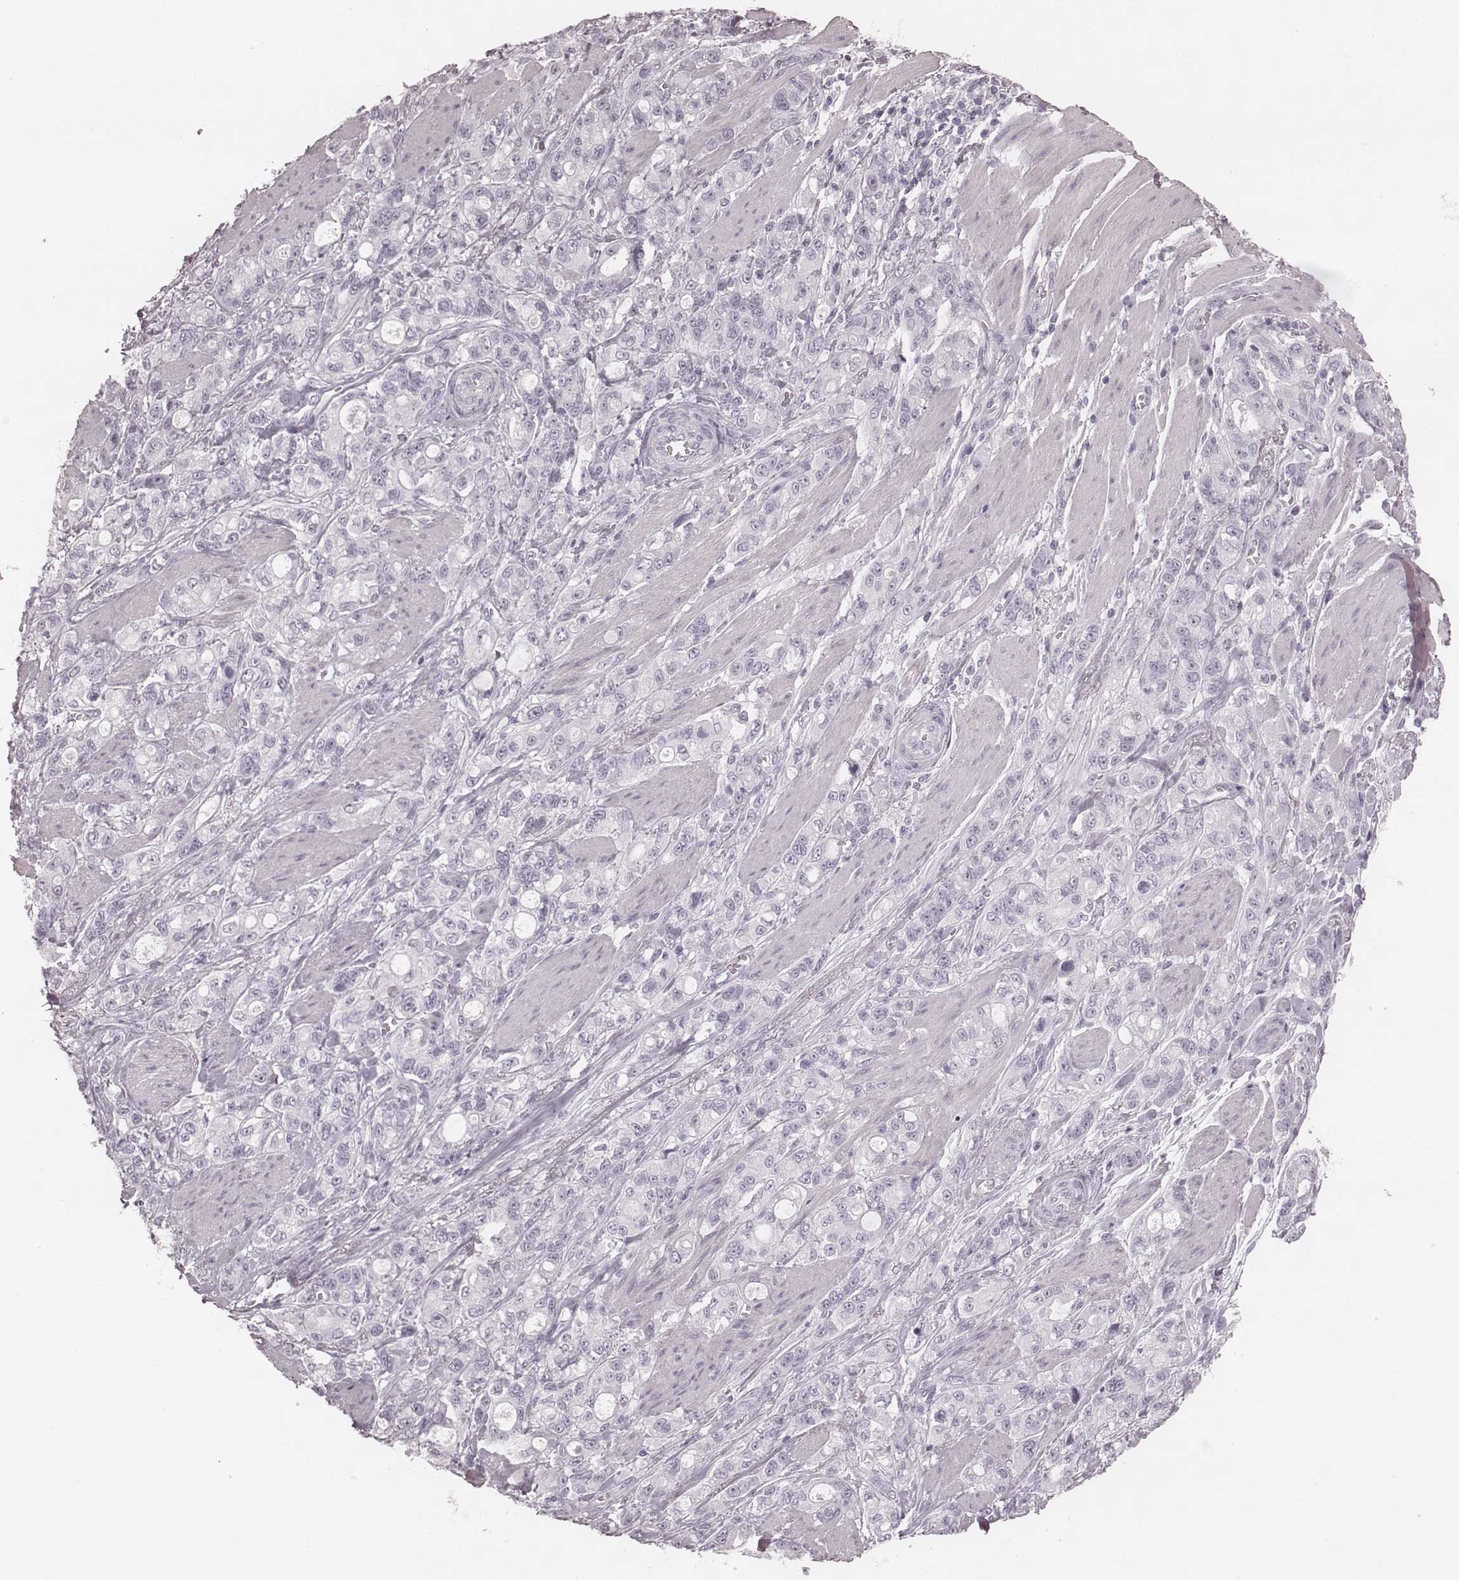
{"staining": {"intensity": "negative", "quantity": "none", "location": "none"}, "tissue": "stomach cancer", "cell_type": "Tumor cells", "image_type": "cancer", "snomed": [{"axis": "morphology", "description": "Adenocarcinoma, NOS"}, {"axis": "topography", "description": "Stomach"}], "caption": "Stomach adenocarcinoma was stained to show a protein in brown. There is no significant positivity in tumor cells.", "gene": "KRT74", "patient": {"sex": "male", "age": 63}}